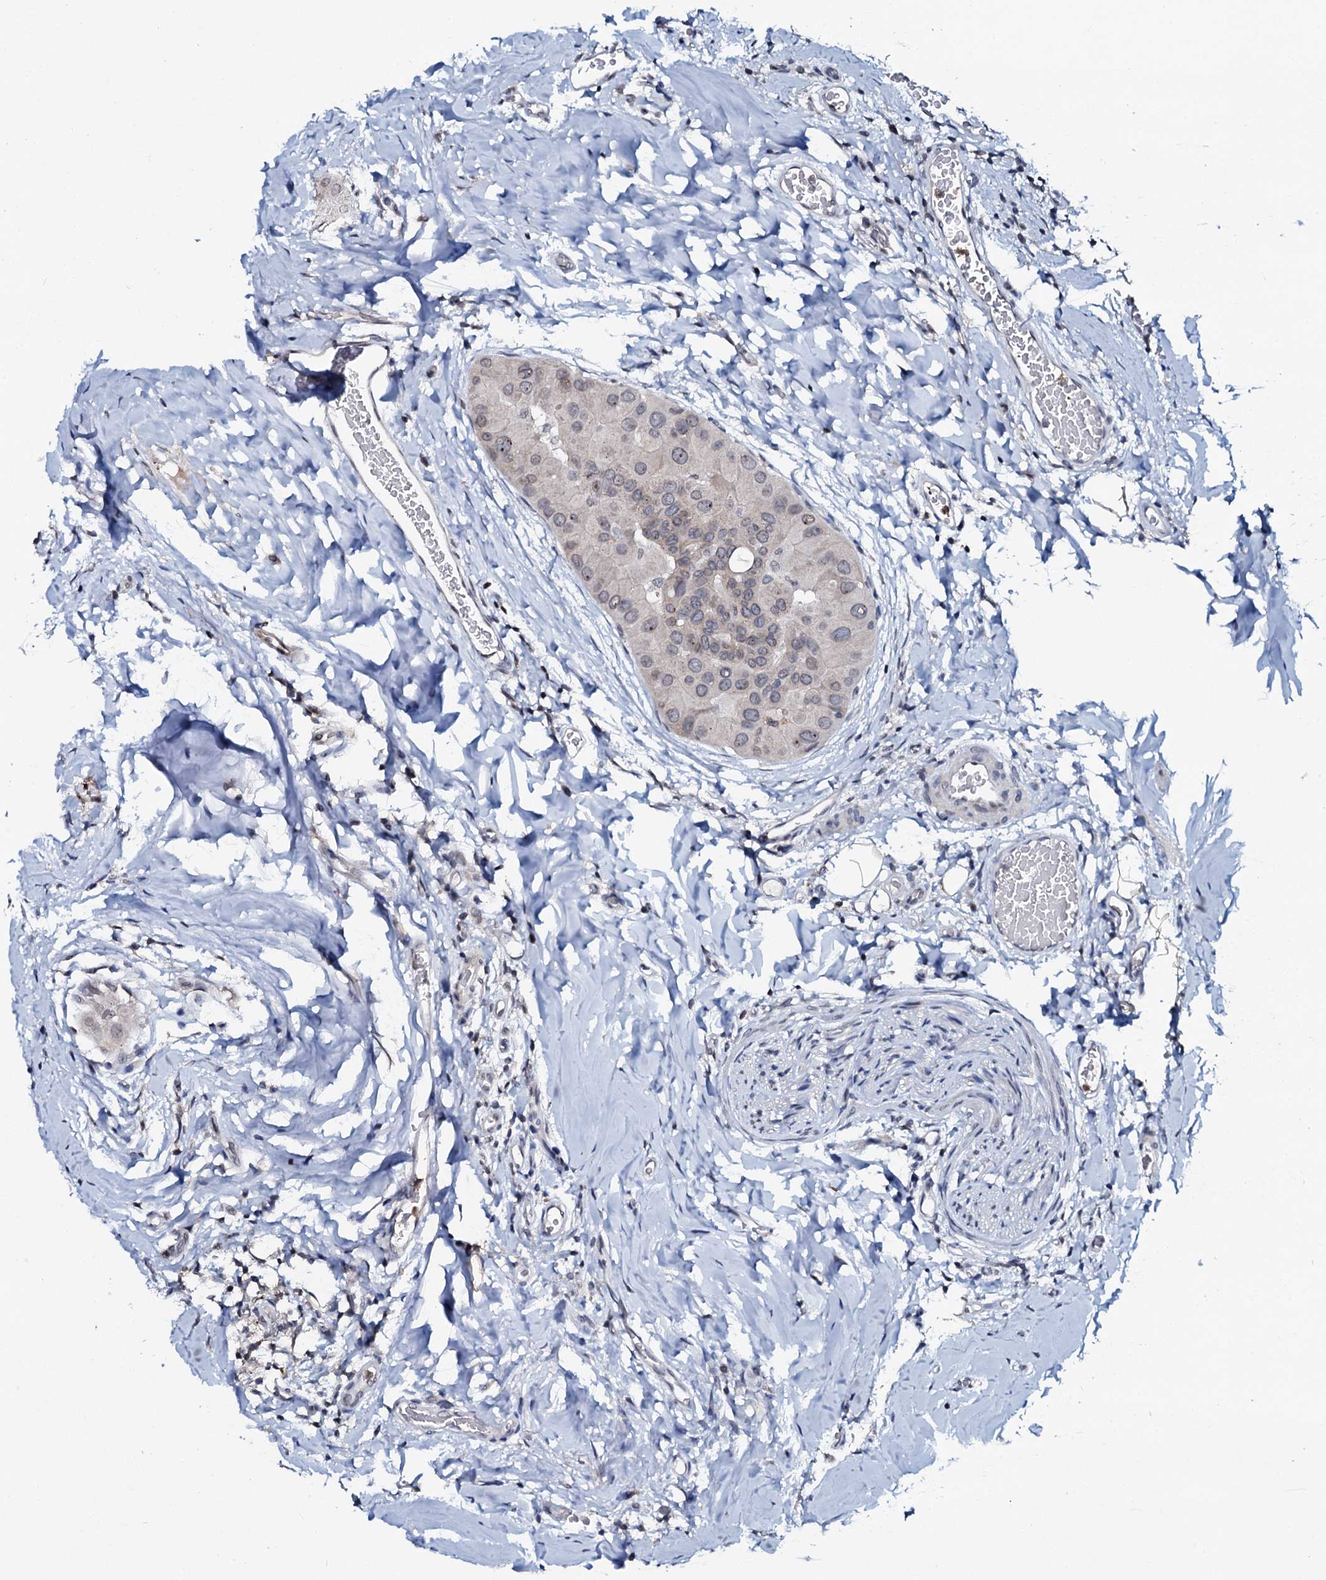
{"staining": {"intensity": "weak", "quantity": "<25%", "location": "nuclear"}, "tissue": "thyroid cancer", "cell_type": "Tumor cells", "image_type": "cancer", "snomed": [{"axis": "morphology", "description": "Papillary adenocarcinoma, NOS"}, {"axis": "topography", "description": "Thyroid gland"}], "caption": "The histopathology image displays no staining of tumor cells in papillary adenocarcinoma (thyroid).", "gene": "SNTA1", "patient": {"sex": "male", "age": 33}}